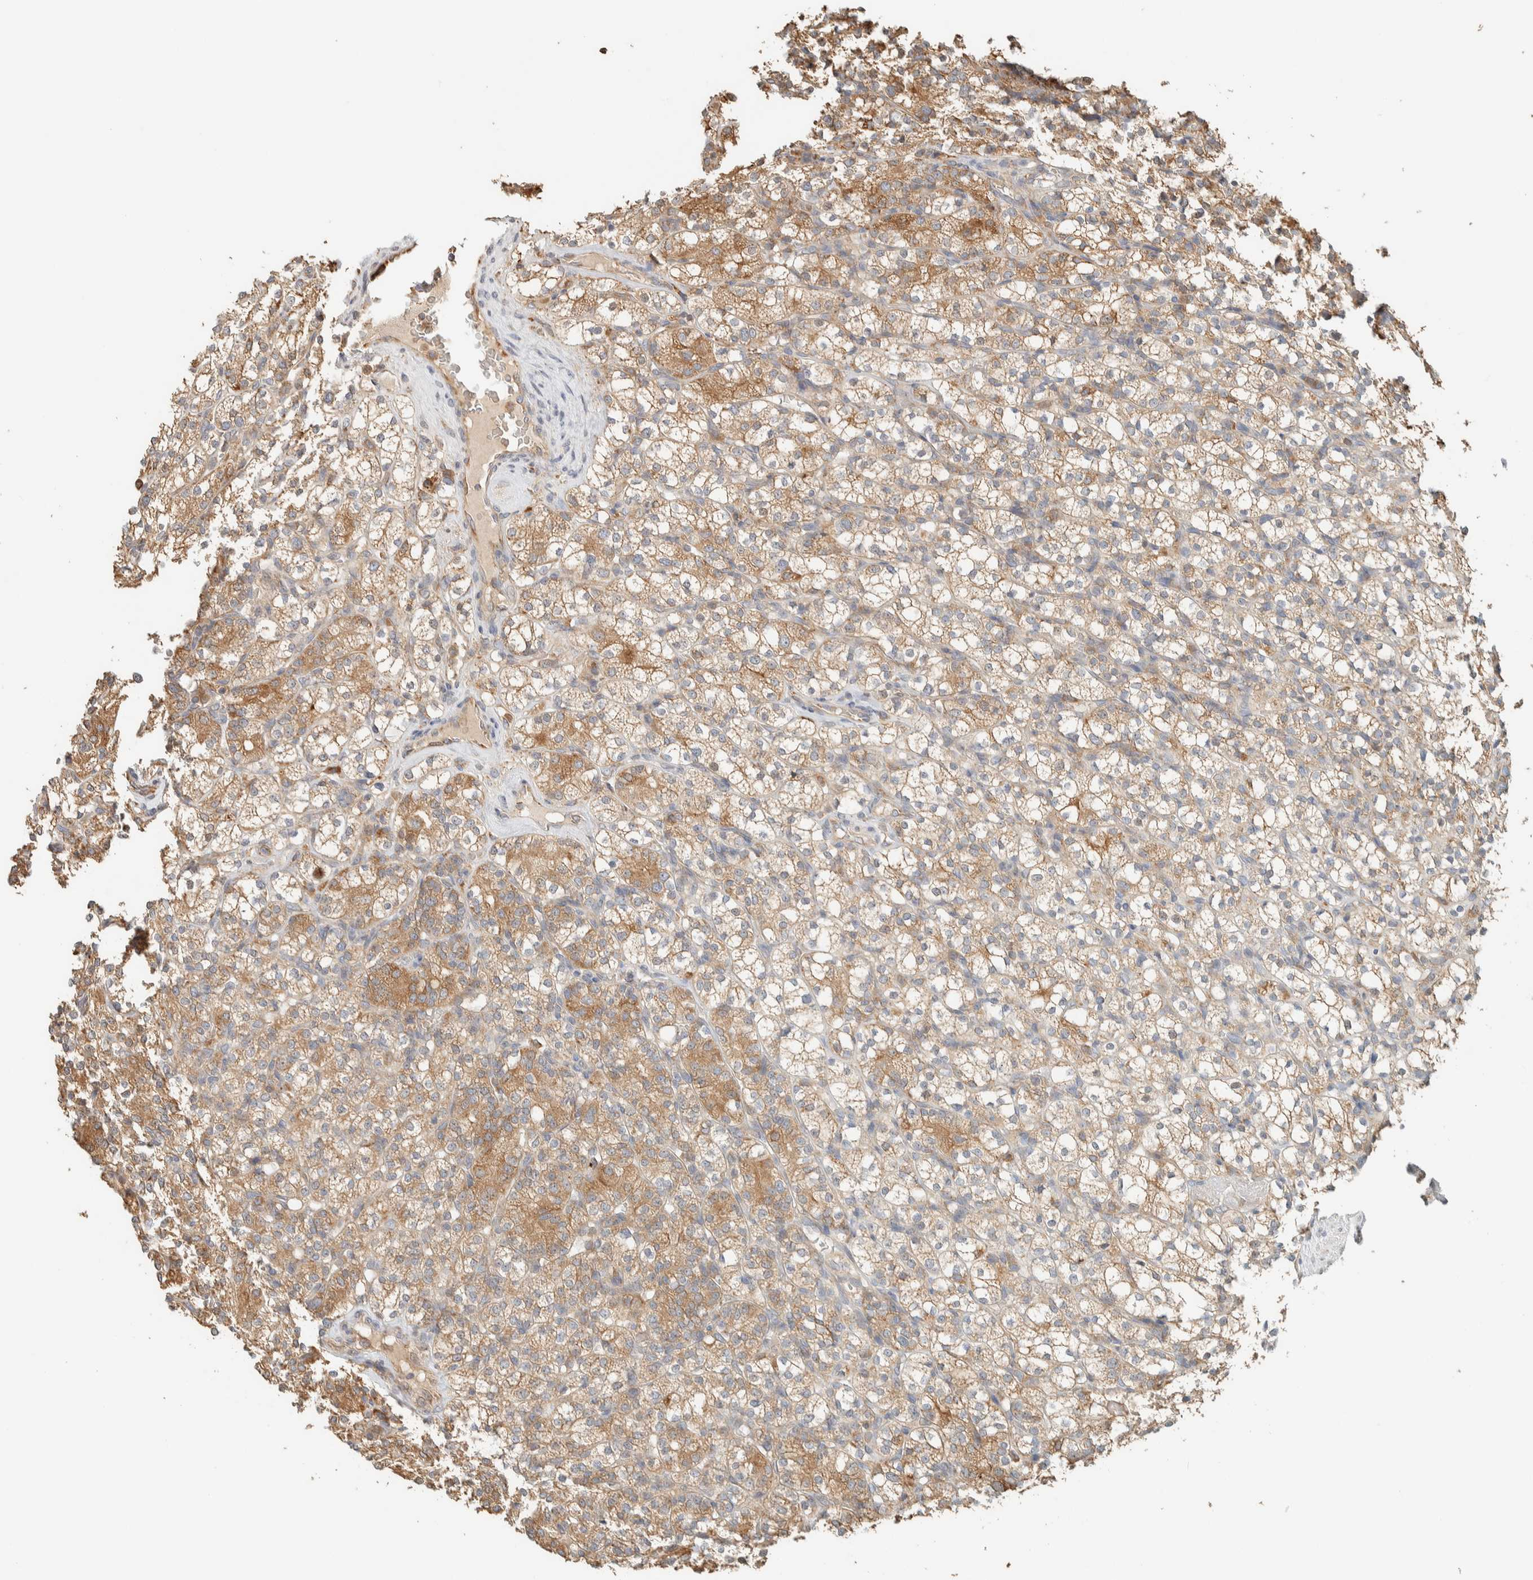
{"staining": {"intensity": "moderate", "quantity": ">75%", "location": "cytoplasmic/membranous"}, "tissue": "renal cancer", "cell_type": "Tumor cells", "image_type": "cancer", "snomed": [{"axis": "morphology", "description": "Adenocarcinoma, NOS"}, {"axis": "topography", "description": "Kidney"}], "caption": "Renal cancer (adenocarcinoma) was stained to show a protein in brown. There is medium levels of moderate cytoplasmic/membranous staining in about >75% of tumor cells.", "gene": "RAB11FIP1", "patient": {"sex": "male", "age": 77}}